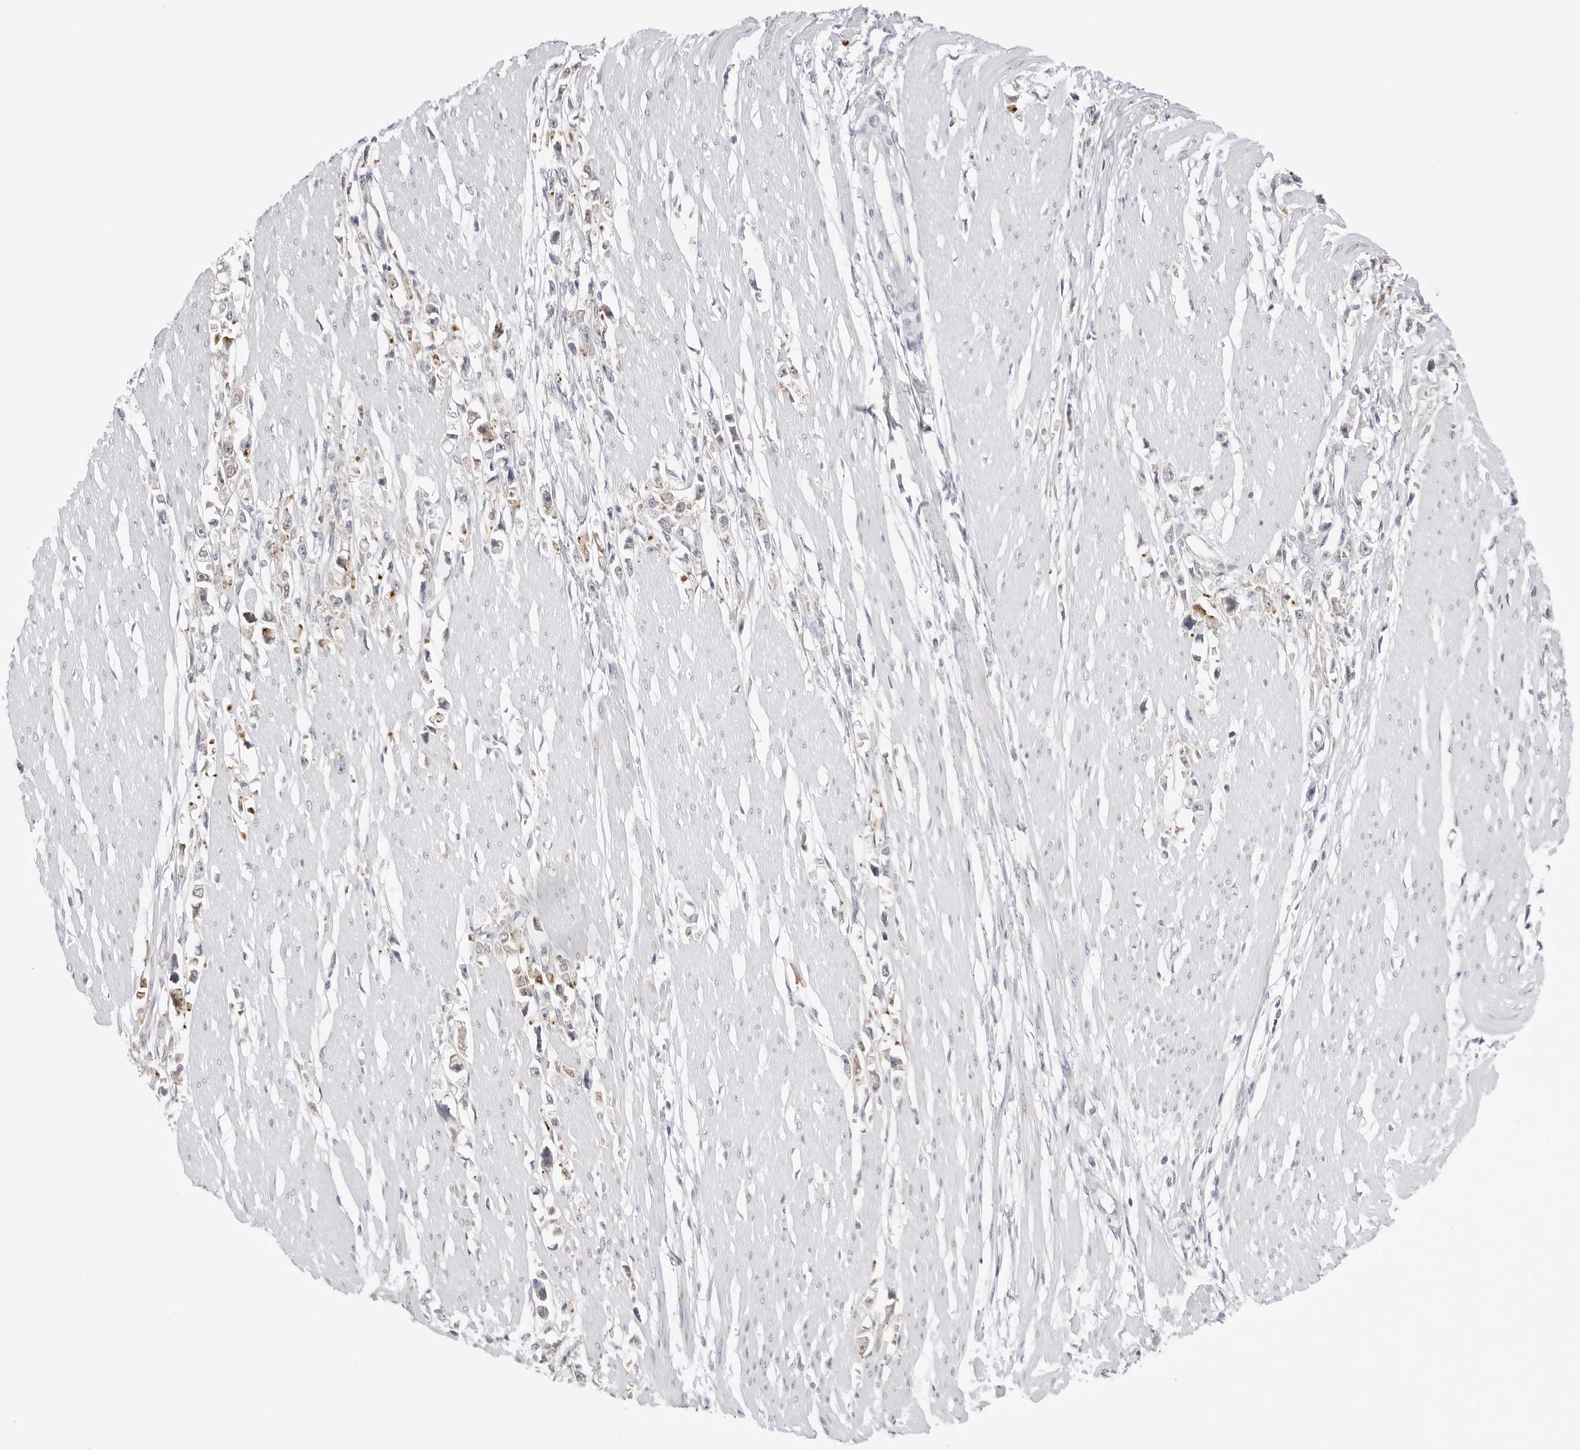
{"staining": {"intensity": "weak", "quantity": "25%-75%", "location": "cytoplasmic/membranous"}, "tissue": "stomach cancer", "cell_type": "Tumor cells", "image_type": "cancer", "snomed": [{"axis": "morphology", "description": "Adenocarcinoma, NOS"}, {"axis": "topography", "description": "Stomach"}], "caption": "Immunohistochemistry of human stomach cancer (adenocarcinoma) exhibits low levels of weak cytoplasmic/membranous positivity in about 25%-75% of tumor cells.", "gene": "RPN1", "patient": {"sex": "female", "age": 59}}